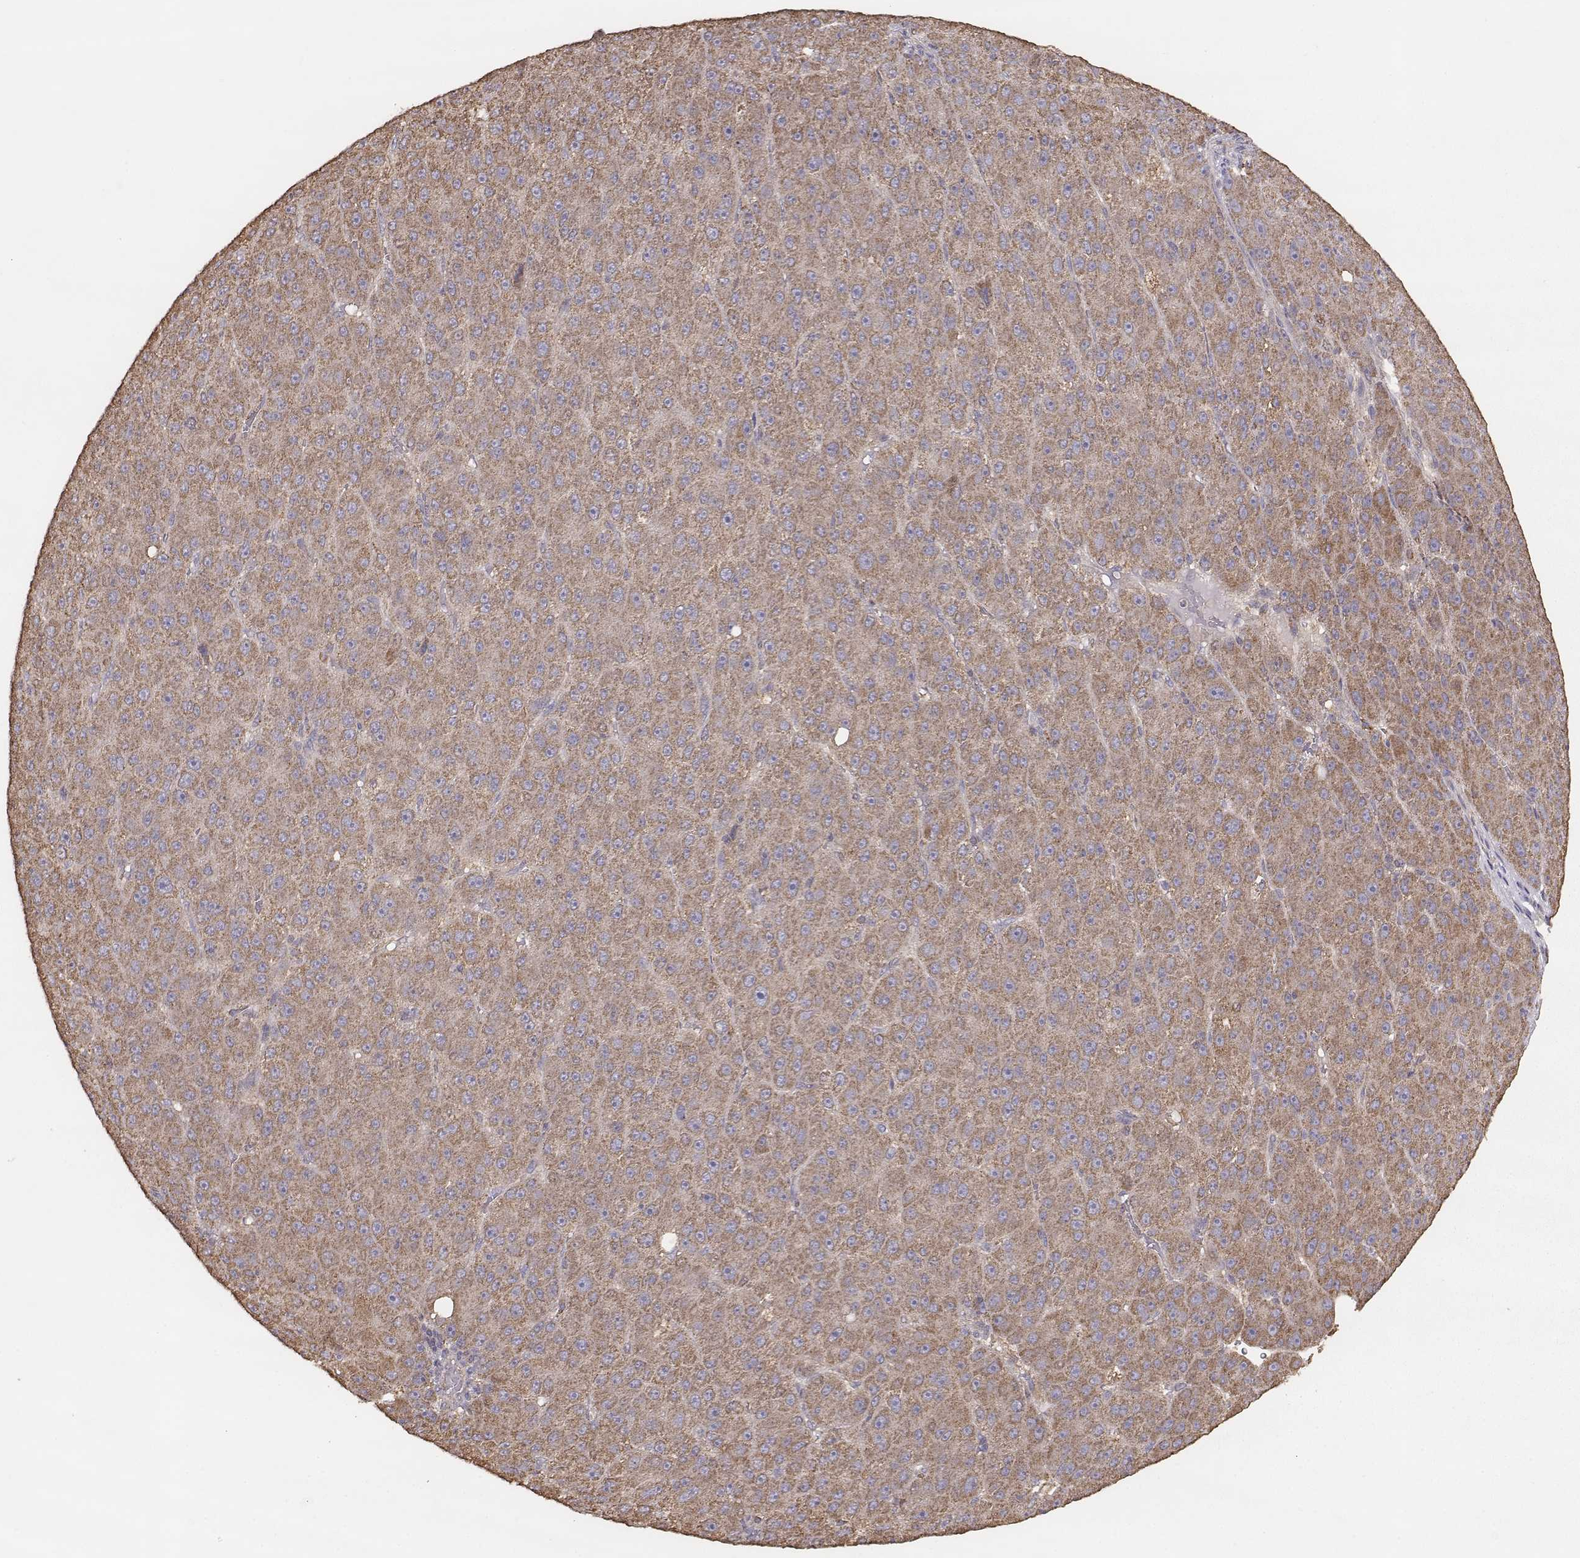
{"staining": {"intensity": "moderate", "quantity": ">75%", "location": "cytoplasmic/membranous"}, "tissue": "liver cancer", "cell_type": "Tumor cells", "image_type": "cancer", "snomed": [{"axis": "morphology", "description": "Carcinoma, Hepatocellular, NOS"}, {"axis": "topography", "description": "Liver"}], "caption": "IHC of human liver hepatocellular carcinoma exhibits medium levels of moderate cytoplasmic/membranous expression in approximately >75% of tumor cells.", "gene": "TARS3", "patient": {"sex": "male", "age": 67}}